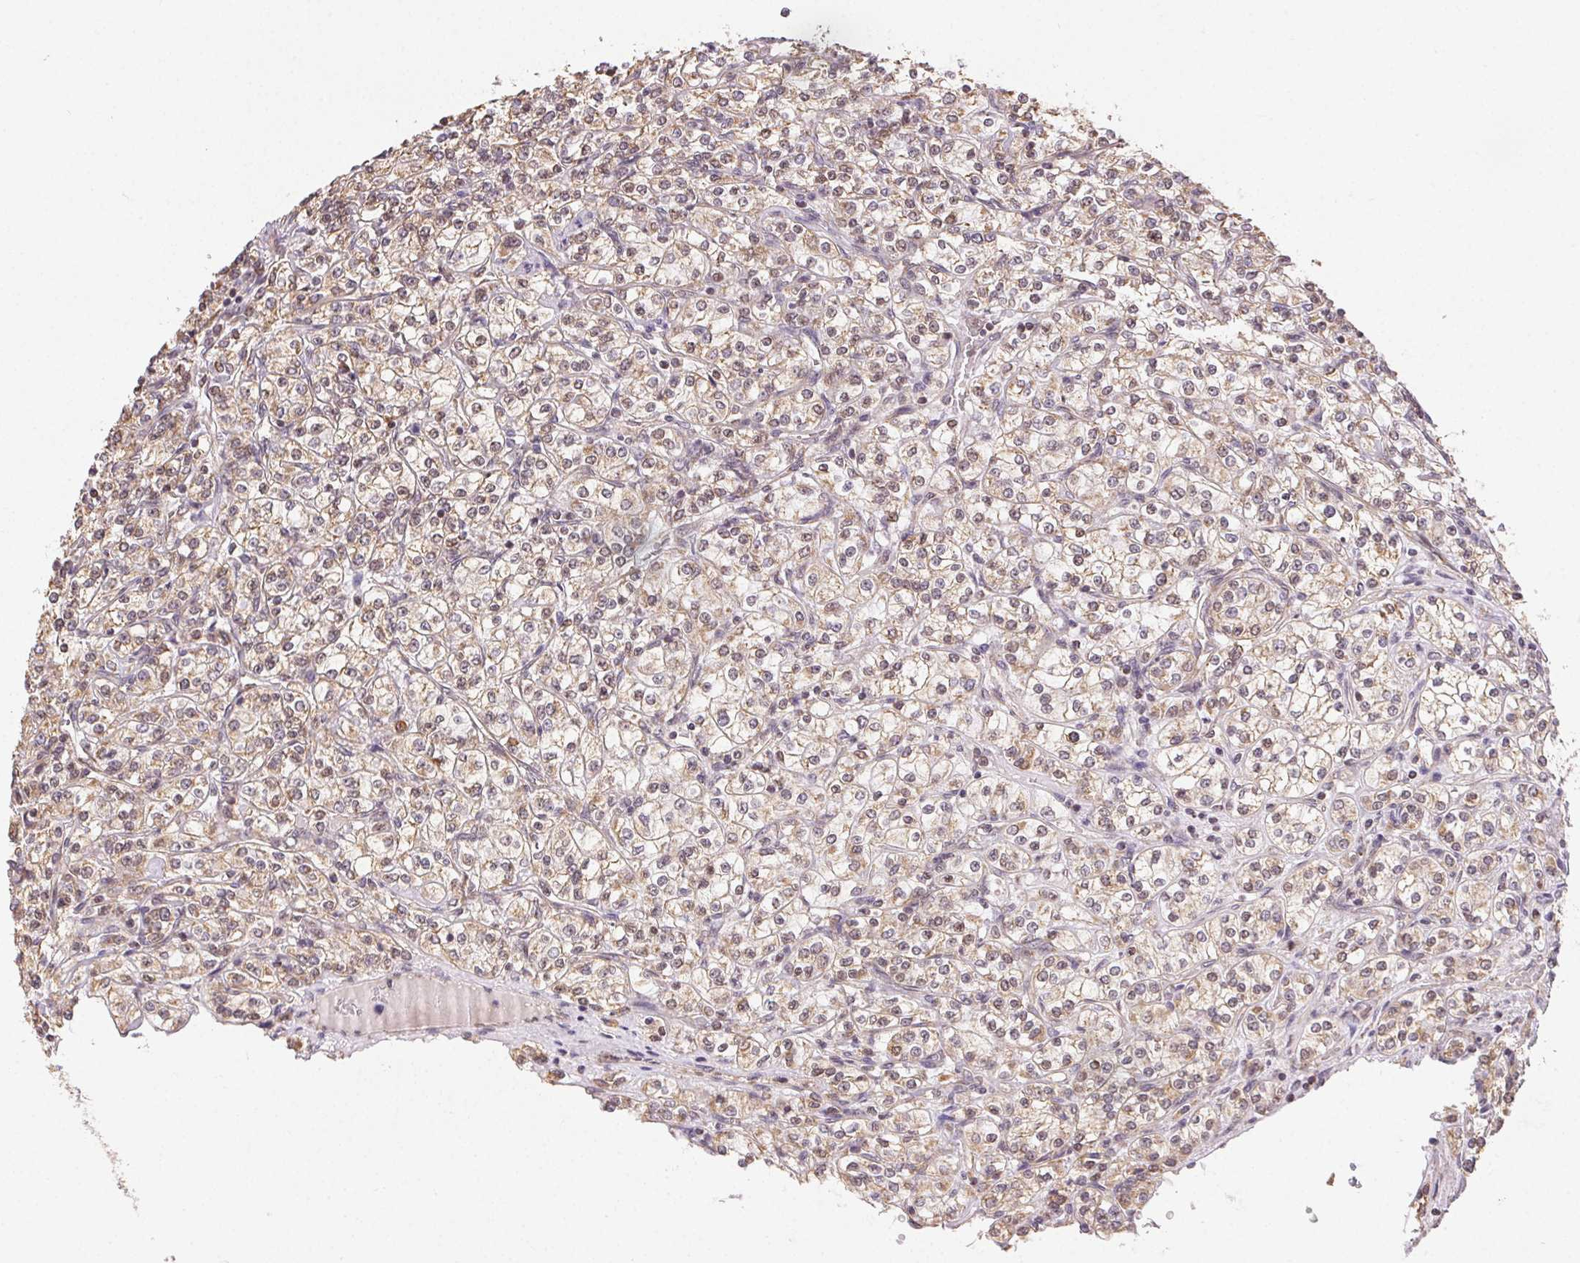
{"staining": {"intensity": "weak", "quantity": "25%-75%", "location": "cytoplasmic/membranous"}, "tissue": "renal cancer", "cell_type": "Tumor cells", "image_type": "cancer", "snomed": [{"axis": "morphology", "description": "Adenocarcinoma, NOS"}, {"axis": "topography", "description": "Kidney"}], "caption": "IHC staining of renal cancer (adenocarcinoma), which reveals low levels of weak cytoplasmic/membranous positivity in about 25%-75% of tumor cells indicating weak cytoplasmic/membranous protein expression. The staining was performed using DAB (3,3'-diaminobenzidine) (brown) for protein detection and nuclei were counterstained in hematoxylin (blue).", "gene": "PIWIL4", "patient": {"sex": "male", "age": 77}}